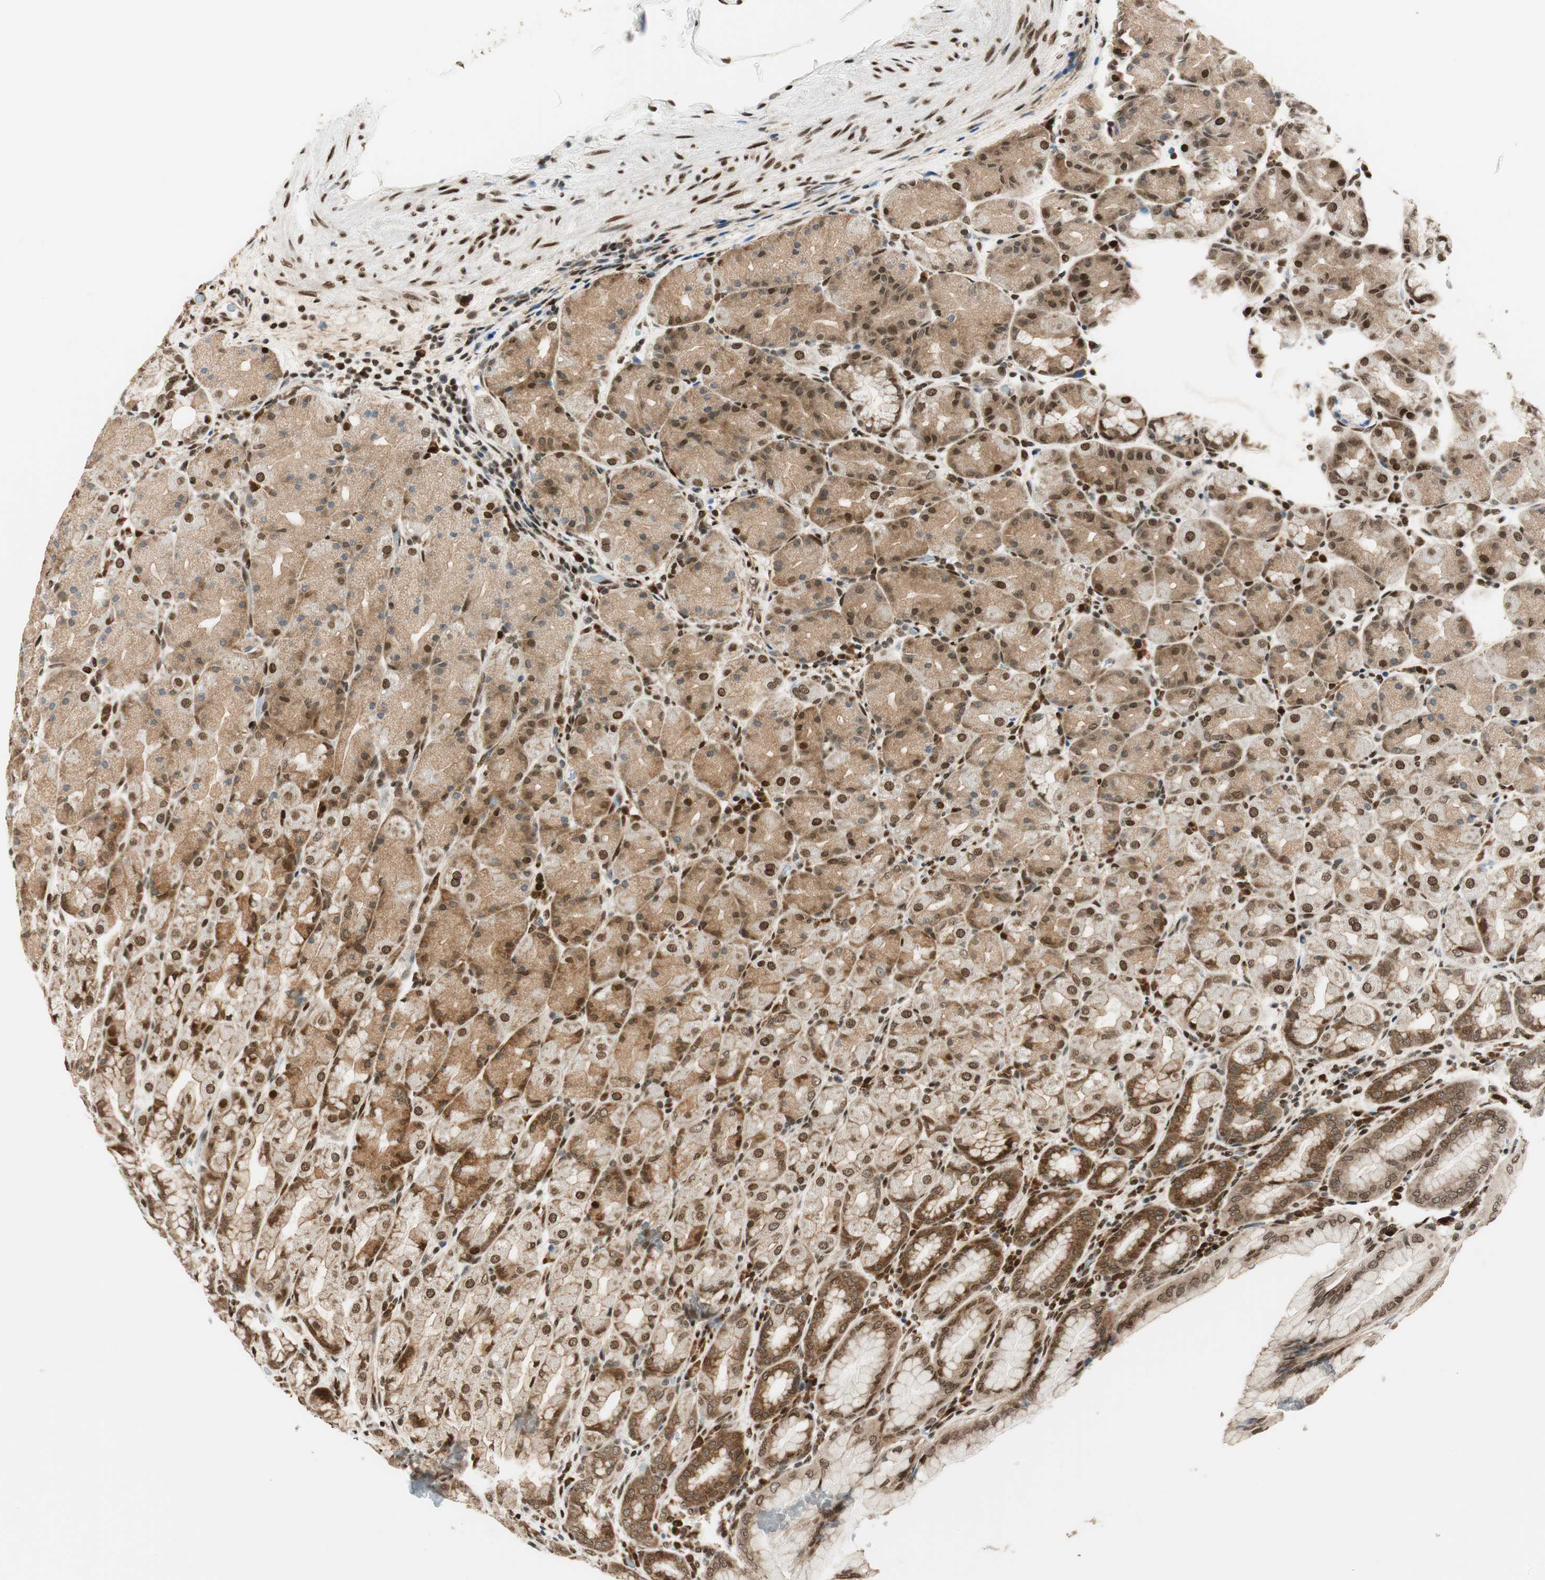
{"staining": {"intensity": "moderate", "quantity": ">75%", "location": "cytoplasmic/membranous,nuclear"}, "tissue": "stomach", "cell_type": "Glandular cells", "image_type": "normal", "snomed": [{"axis": "morphology", "description": "Normal tissue, NOS"}, {"axis": "topography", "description": "Stomach, upper"}], "caption": "IHC (DAB) staining of benign human stomach reveals moderate cytoplasmic/membranous,nuclear protein staining in about >75% of glandular cells.", "gene": "RING1", "patient": {"sex": "male", "age": 68}}